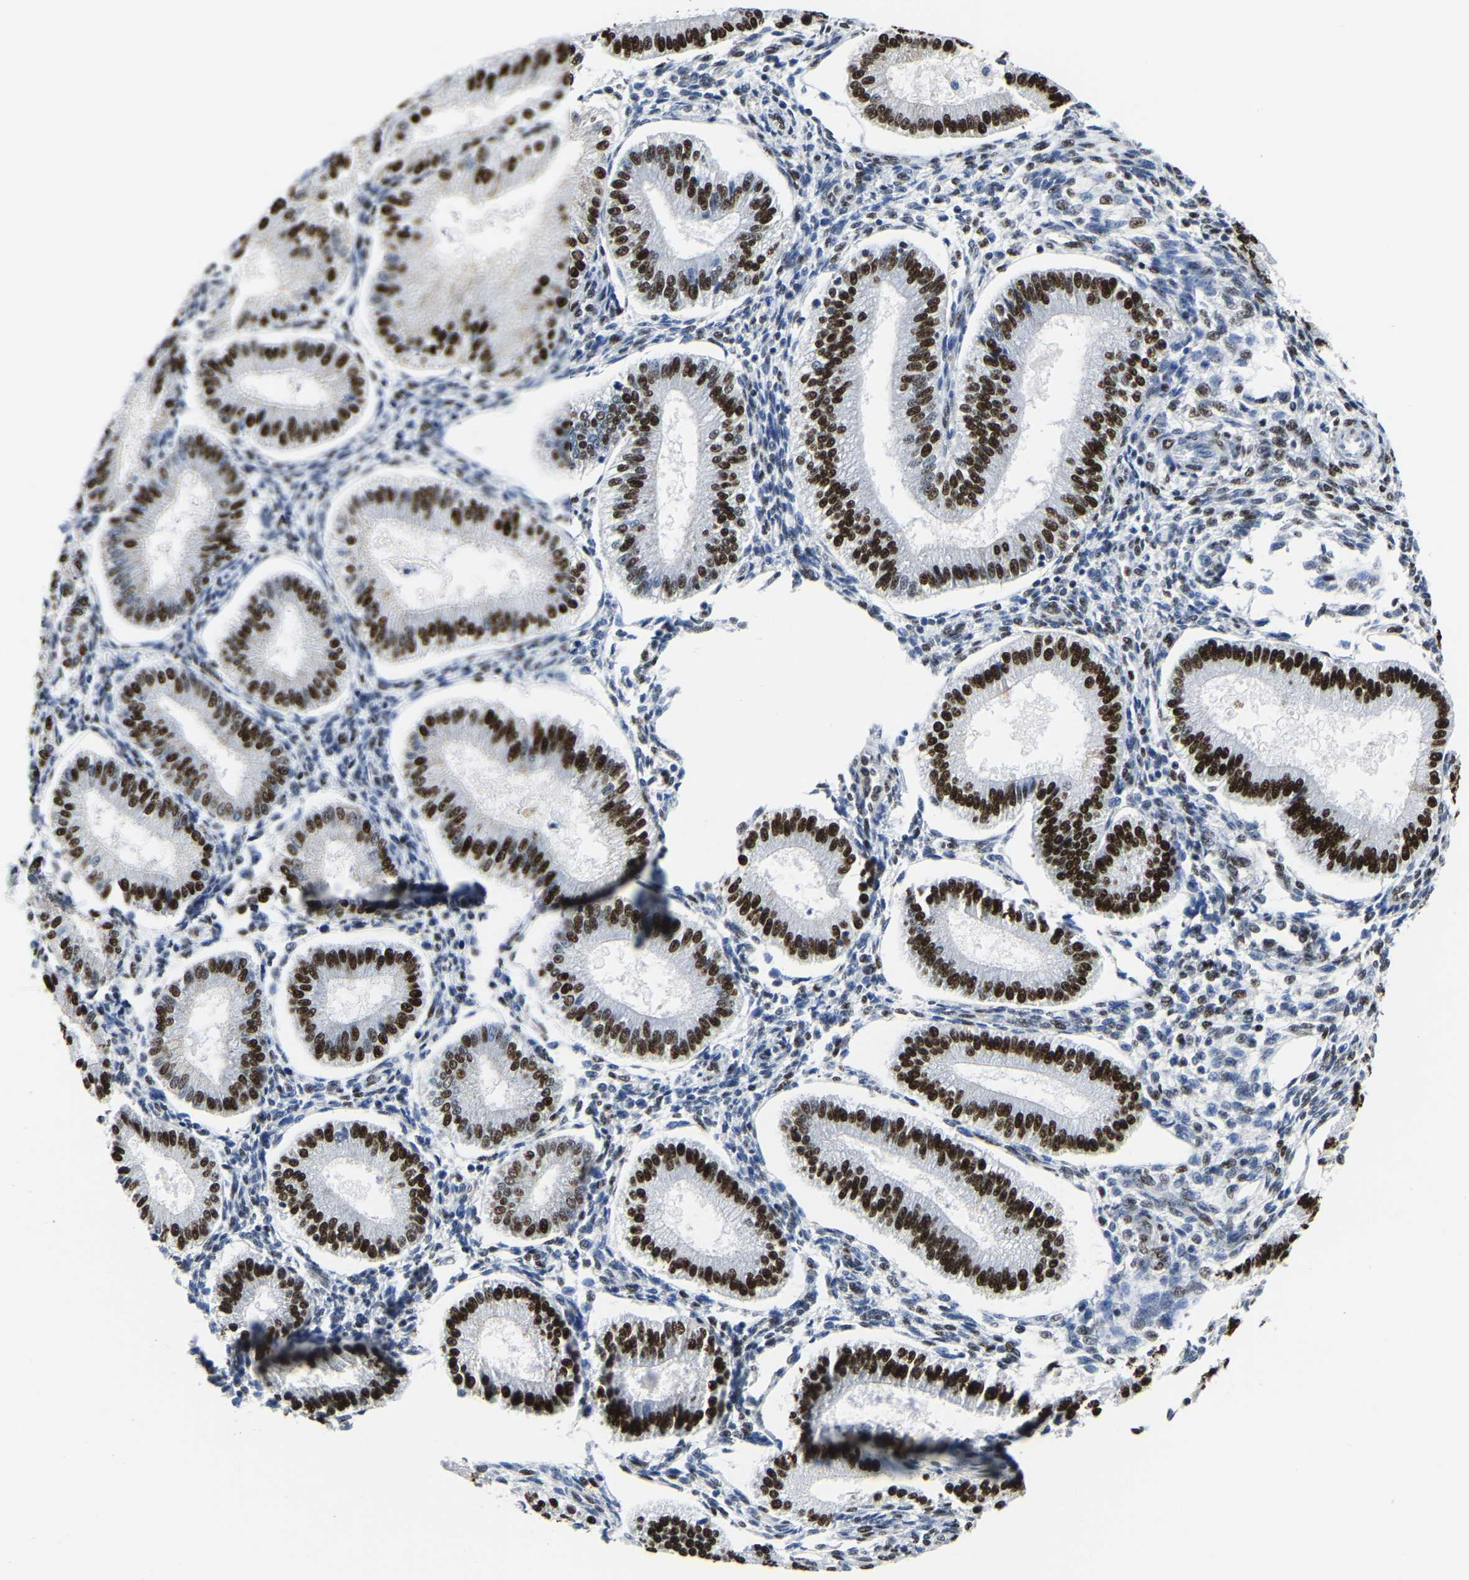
{"staining": {"intensity": "moderate", "quantity": "<25%", "location": "nuclear"}, "tissue": "endometrium", "cell_type": "Cells in endometrial stroma", "image_type": "normal", "snomed": [{"axis": "morphology", "description": "Normal tissue, NOS"}, {"axis": "topography", "description": "Endometrium"}], "caption": "Brown immunohistochemical staining in benign human endometrium reveals moderate nuclear positivity in about <25% of cells in endometrial stroma. (DAB IHC with brightfield microscopy, high magnification).", "gene": "UBA1", "patient": {"sex": "female", "age": 39}}